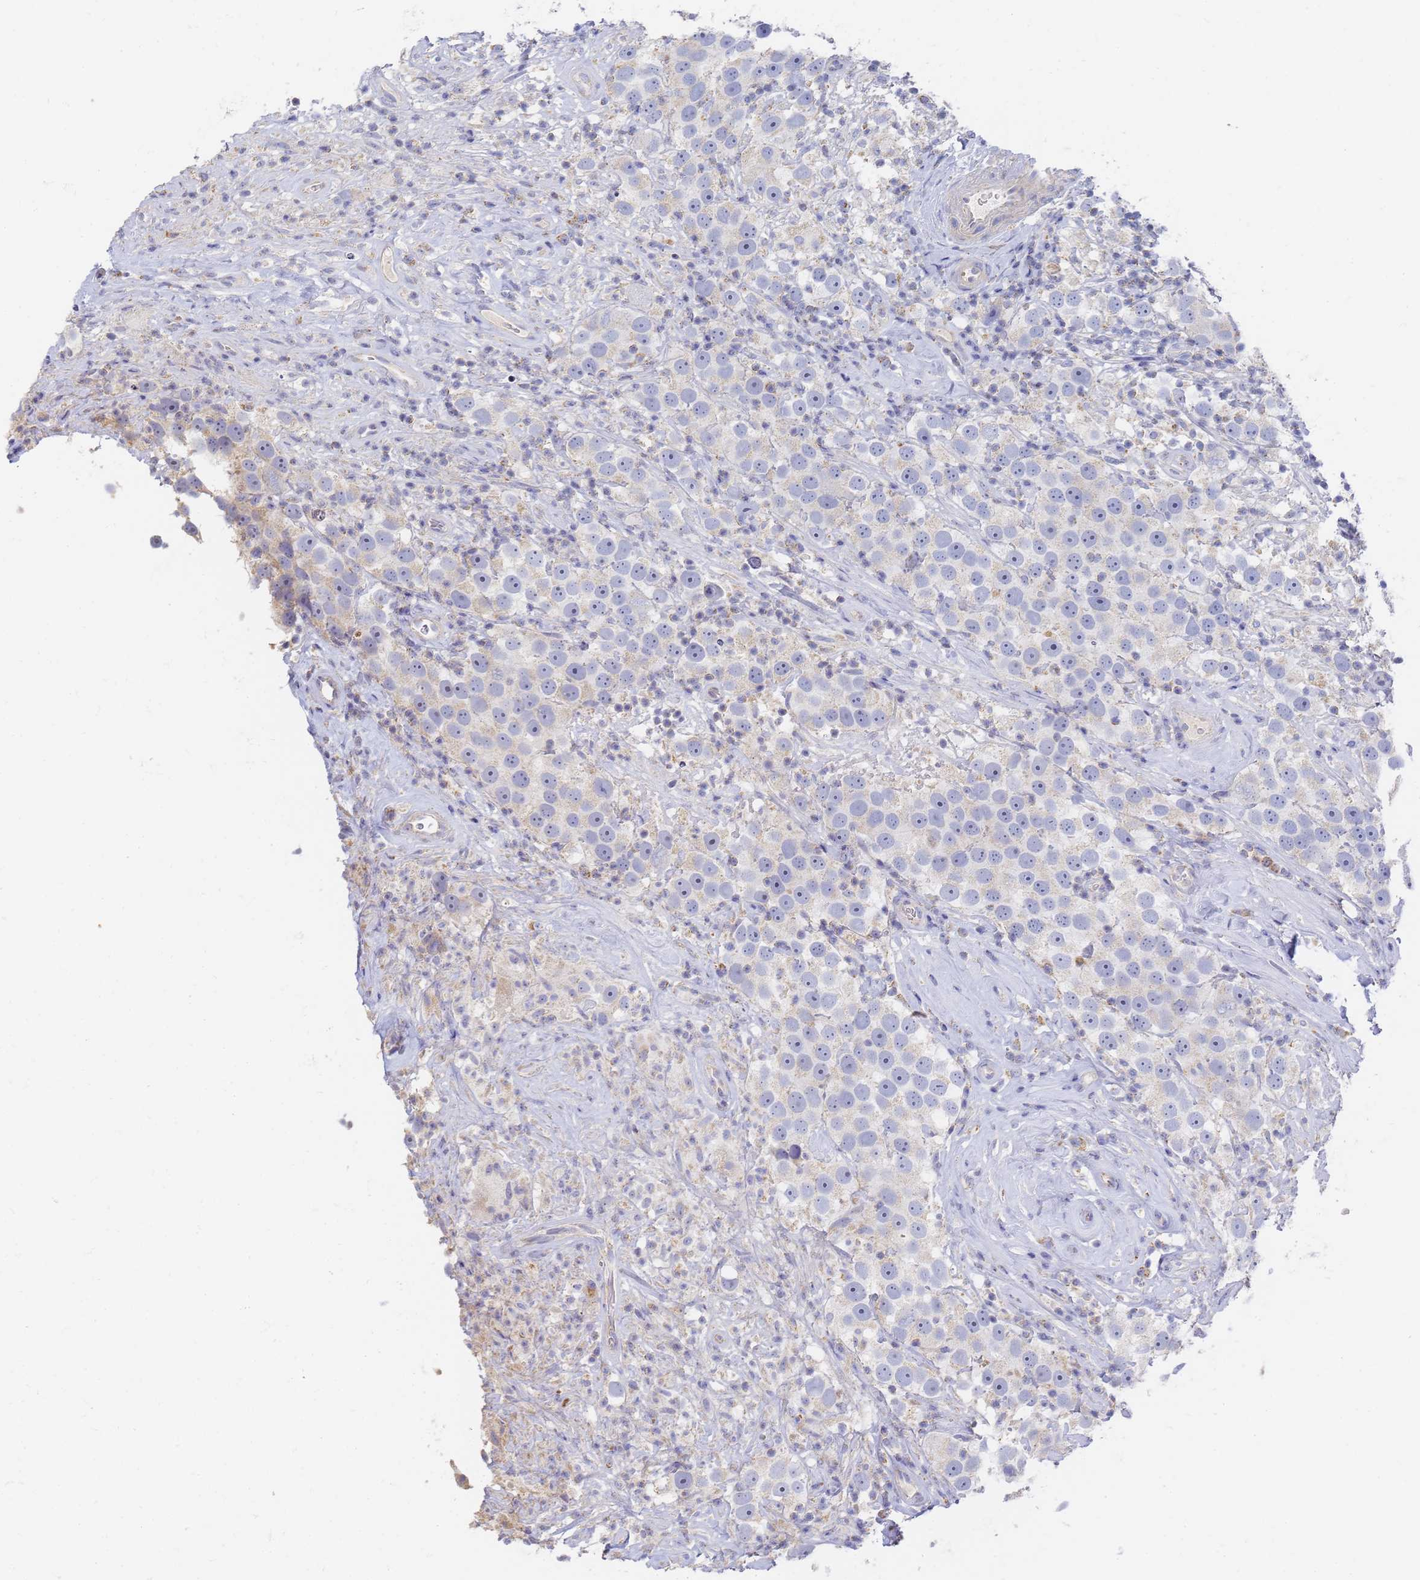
{"staining": {"intensity": "negative", "quantity": "none", "location": "none"}, "tissue": "testis cancer", "cell_type": "Tumor cells", "image_type": "cancer", "snomed": [{"axis": "morphology", "description": "Seminoma, NOS"}, {"axis": "topography", "description": "Testis"}], "caption": "Immunohistochemistry micrograph of human seminoma (testis) stained for a protein (brown), which exhibits no positivity in tumor cells.", "gene": "UTP23", "patient": {"sex": "male", "age": 49}}